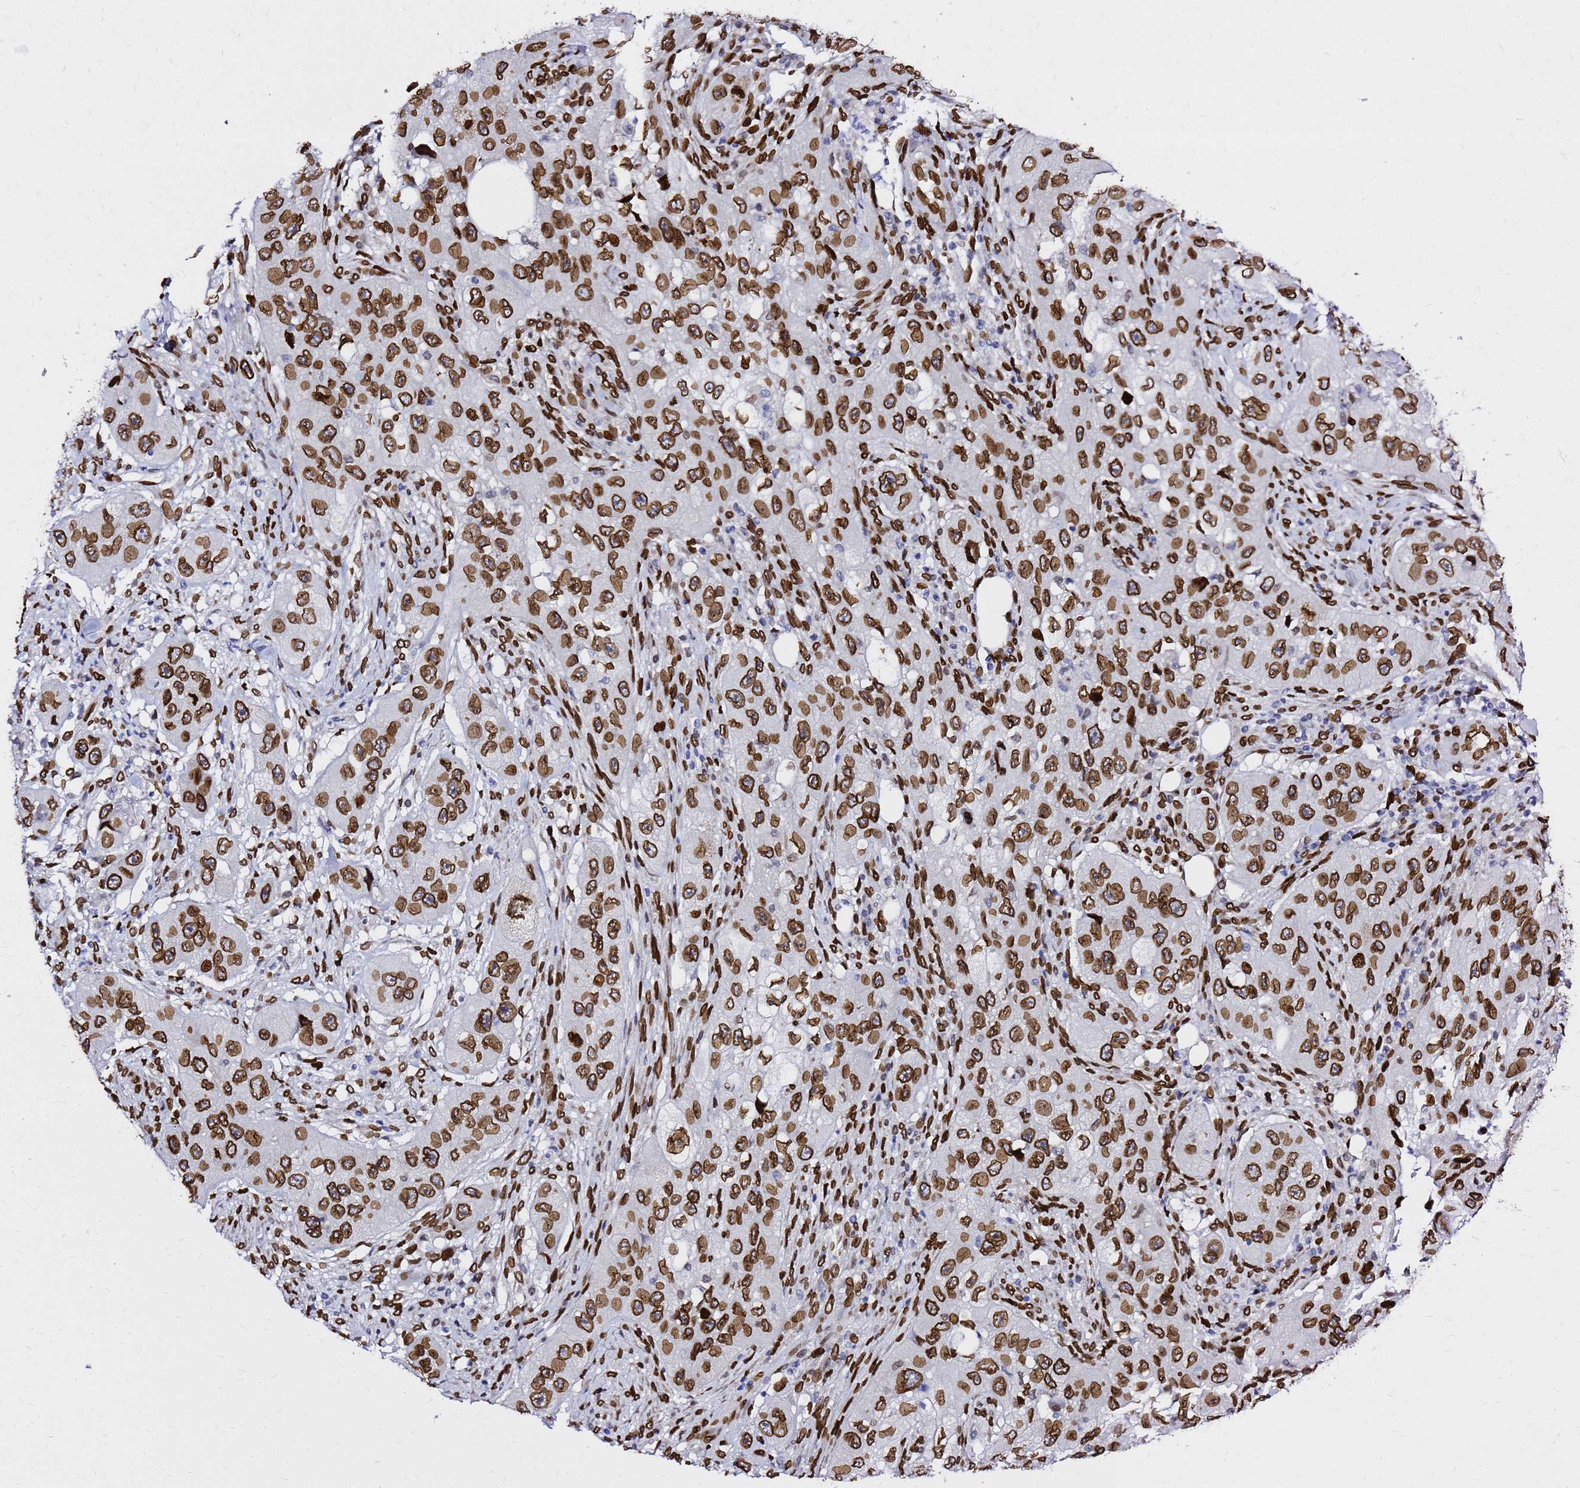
{"staining": {"intensity": "strong", "quantity": ">75%", "location": "cytoplasmic/membranous,nuclear"}, "tissue": "skin cancer", "cell_type": "Tumor cells", "image_type": "cancer", "snomed": [{"axis": "morphology", "description": "Squamous cell carcinoma, NOS"}, {"axis": "topography", "description": "Skin"}, {"axis": "topography", "description": "Subcutis"}], "caption": "Protein staining of skin cancer tissue reveals strong cytoplasmic/membranous and nuclear positivity in approximately >75% of tumor cells. (DAB (3,3'-diaminobenzidine) IHC with brightfield microscopy, high magnification).", "gene": "C6orf141", "patient": {"sex": "male", "age": 73}}